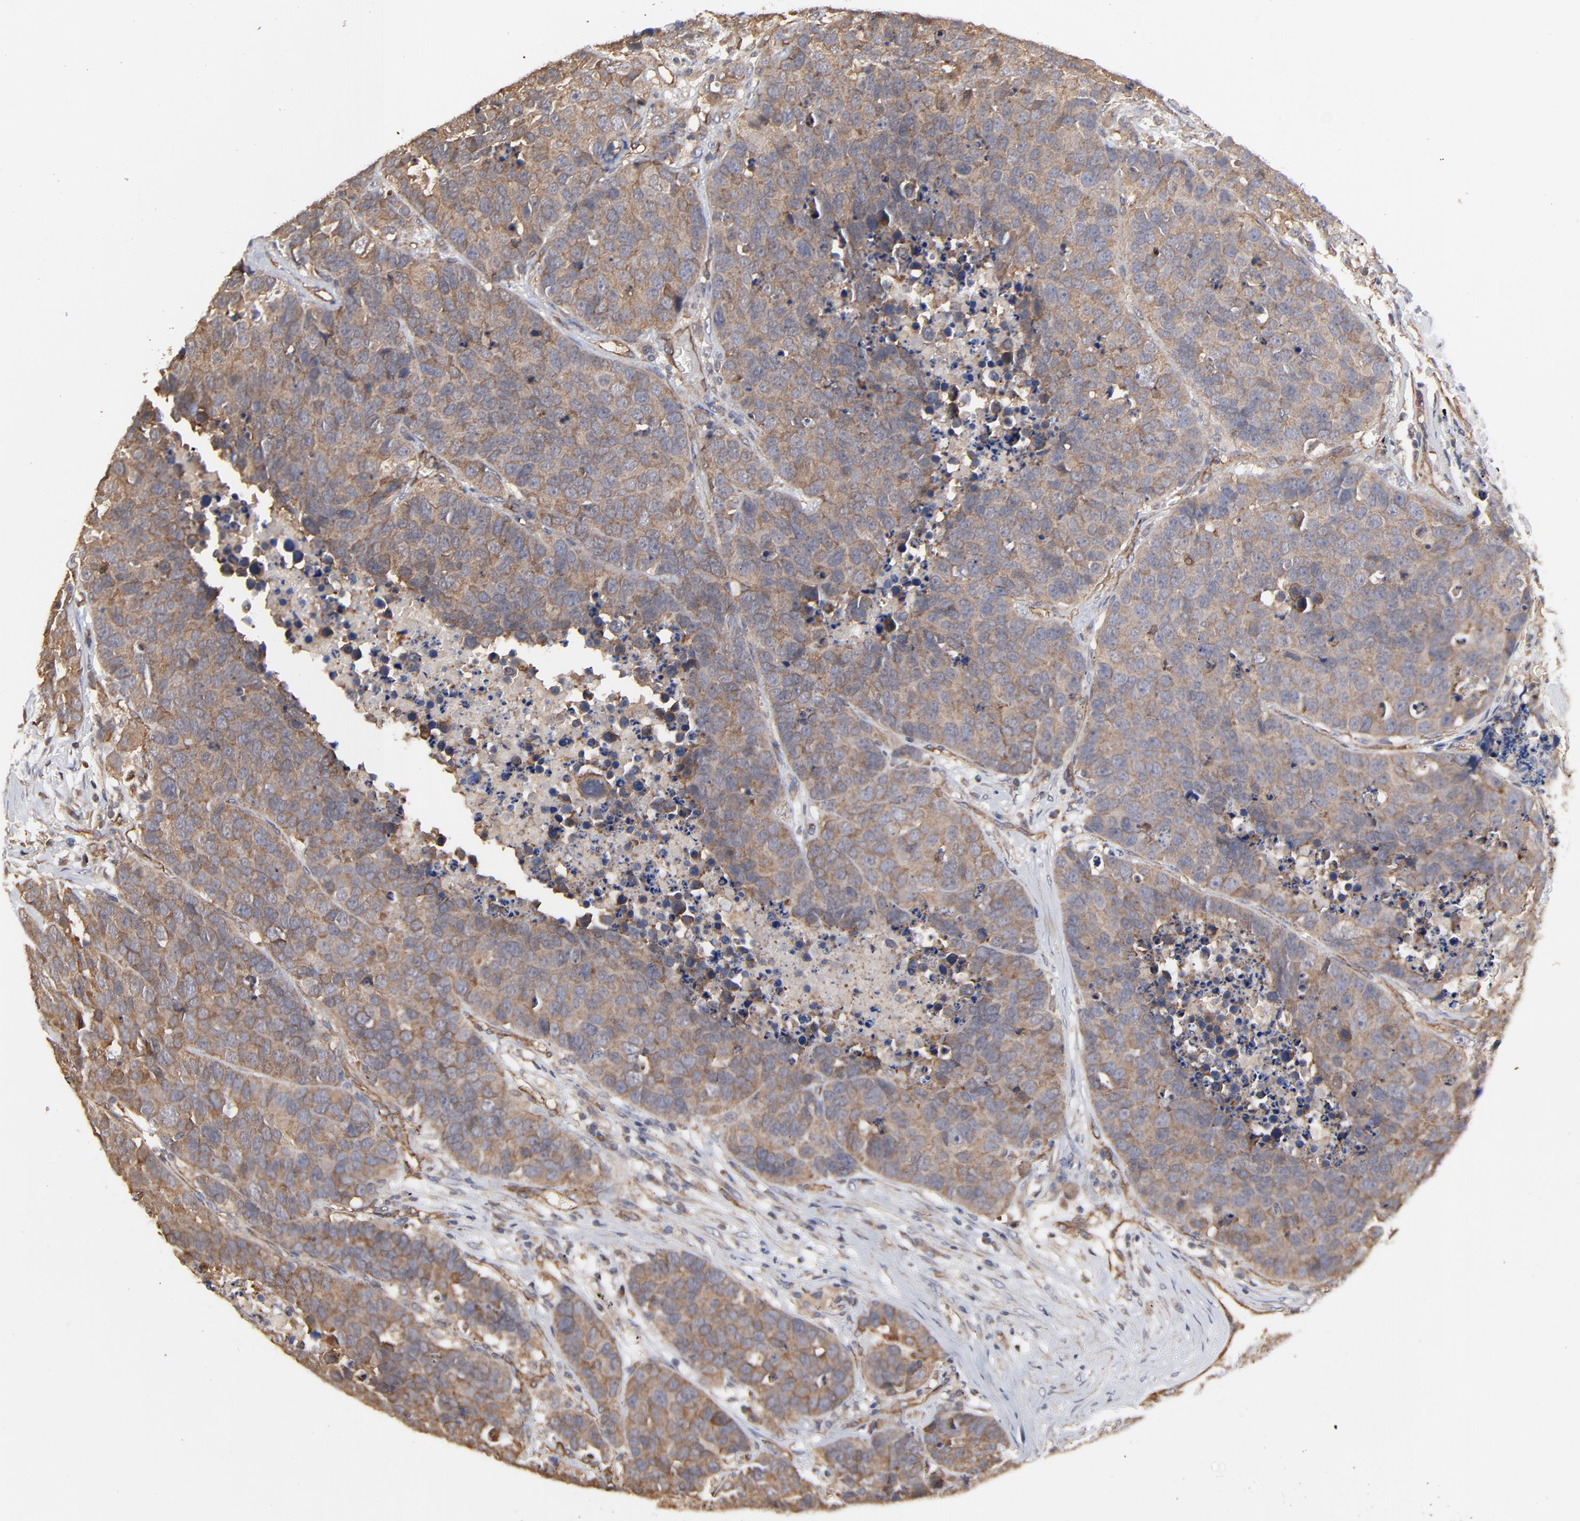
{"staining": {"intensity": "moderate", "quantity": ">75%", "location": "cytoplasmic/membranous"}, "tissue": "carcinoid", "cell_type": "Tumor cells", "image_type": "cancer", "snomed": [{"axis": "morphology", "description": "Carcinoid, malignant, NOS"}, {"axis": "topography", "description": "Lung"}], "caption": "Carcinoid stained for a protein reveals moderate cytoplasmic/membranous positivity in tumor cells. The staining was performed using DAB to visualize the protein expression in brown, while the nuclei were stained in blue with hematoxylin (Magnification: 20x).", "gene": "ARMT1", "patient": {"sex": "male", "age": 60}}